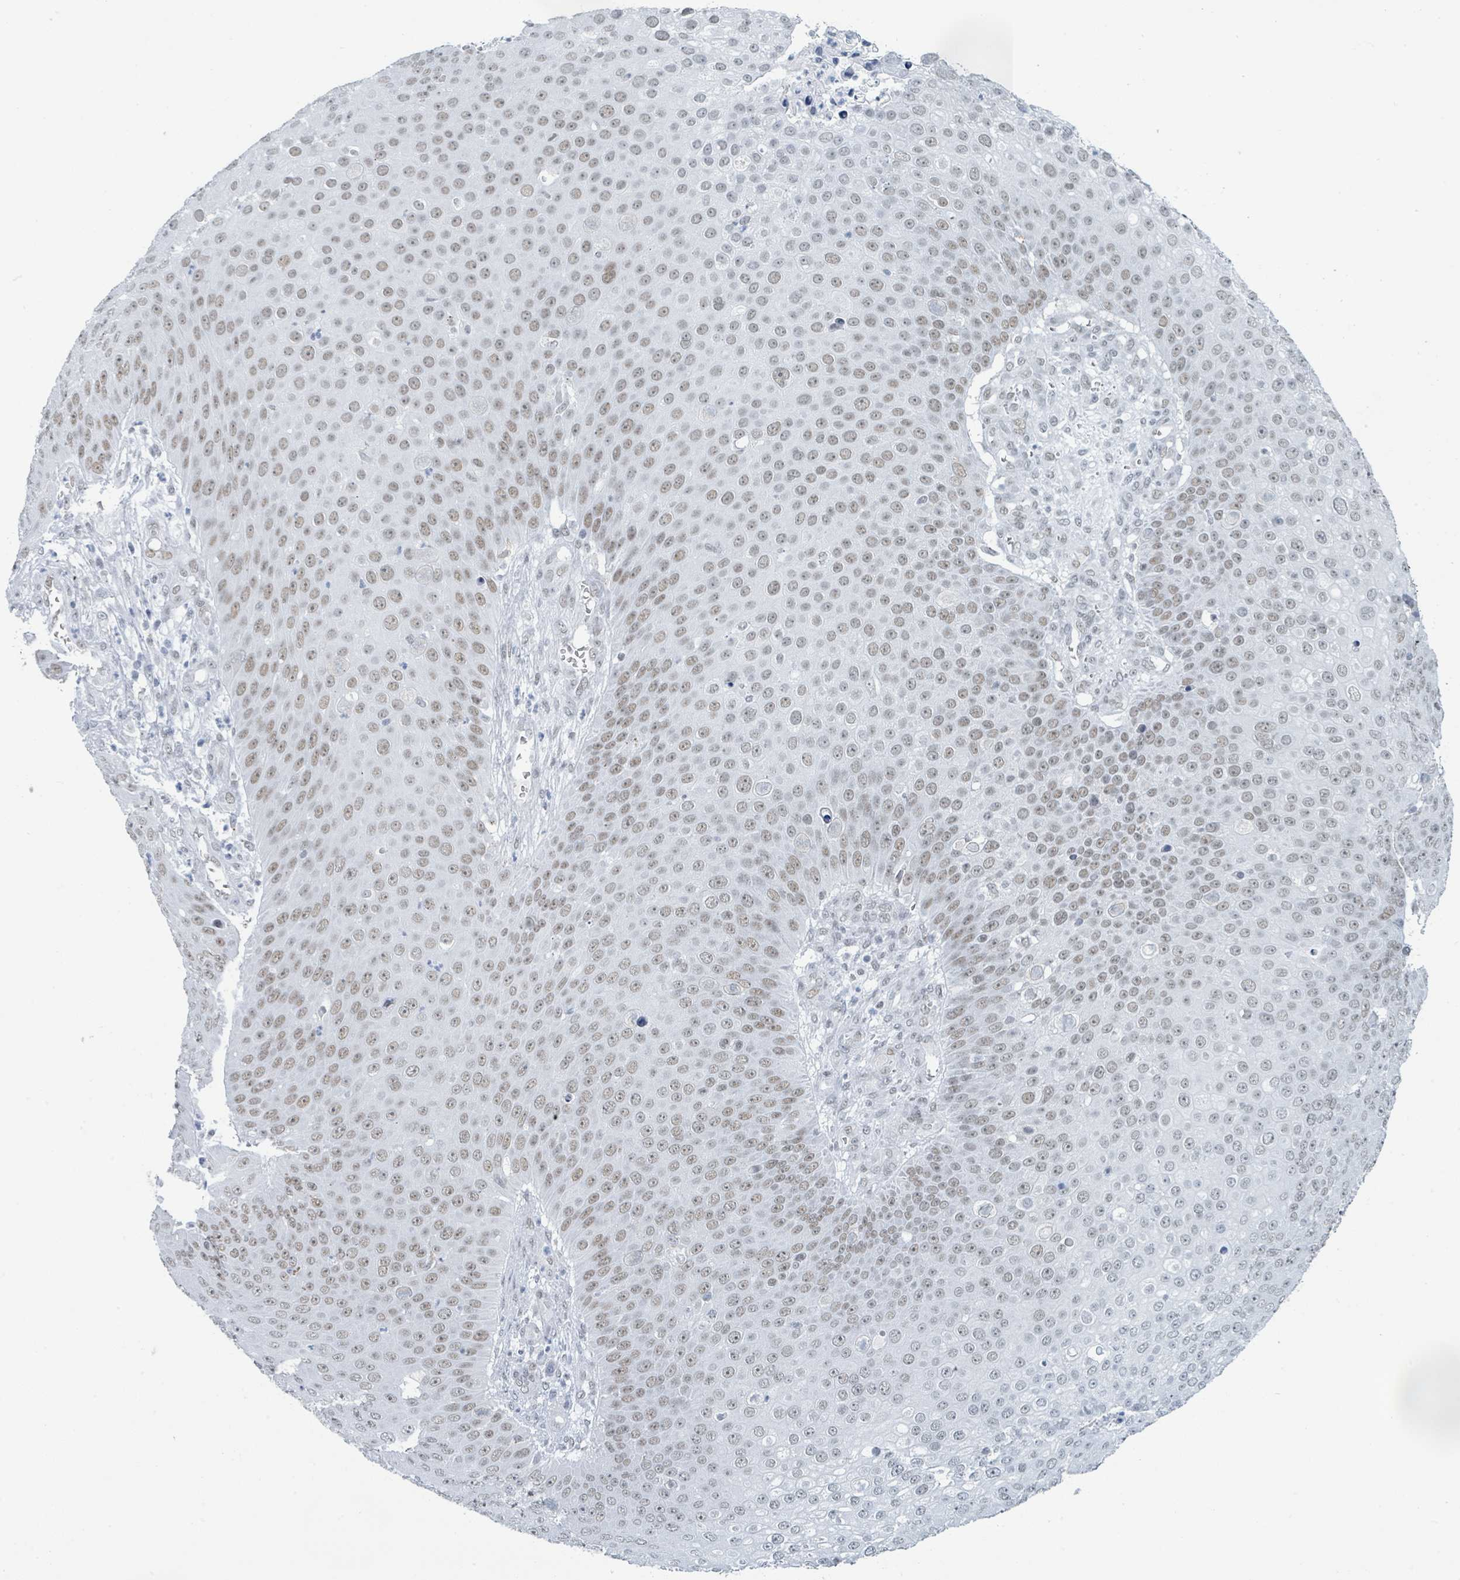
{"staining": {"intensity": "moderate", "quantity": ">75%", "location": "nuclear"}, "tissue": "skin cancer", "cell_type": "Tumor cells", "image_type": "cancer", "snomed": [{"axis": "morphology", "description": "Squamous cell carcinoma, NOS"}, {"axis": "topography", "description": "Skin"}], "caption": "An immunohistochemistry image of neoplastic tissue is shown. Protein staining in brown labels moderate nuclear positivity in skin cancer (squamous cell carcinoma) within tumor cells. (Brightfield microscopy of DAB IHC at high magnification).", "gene": "EHMT2", "patient": {"sex": "male", "age": 71}}